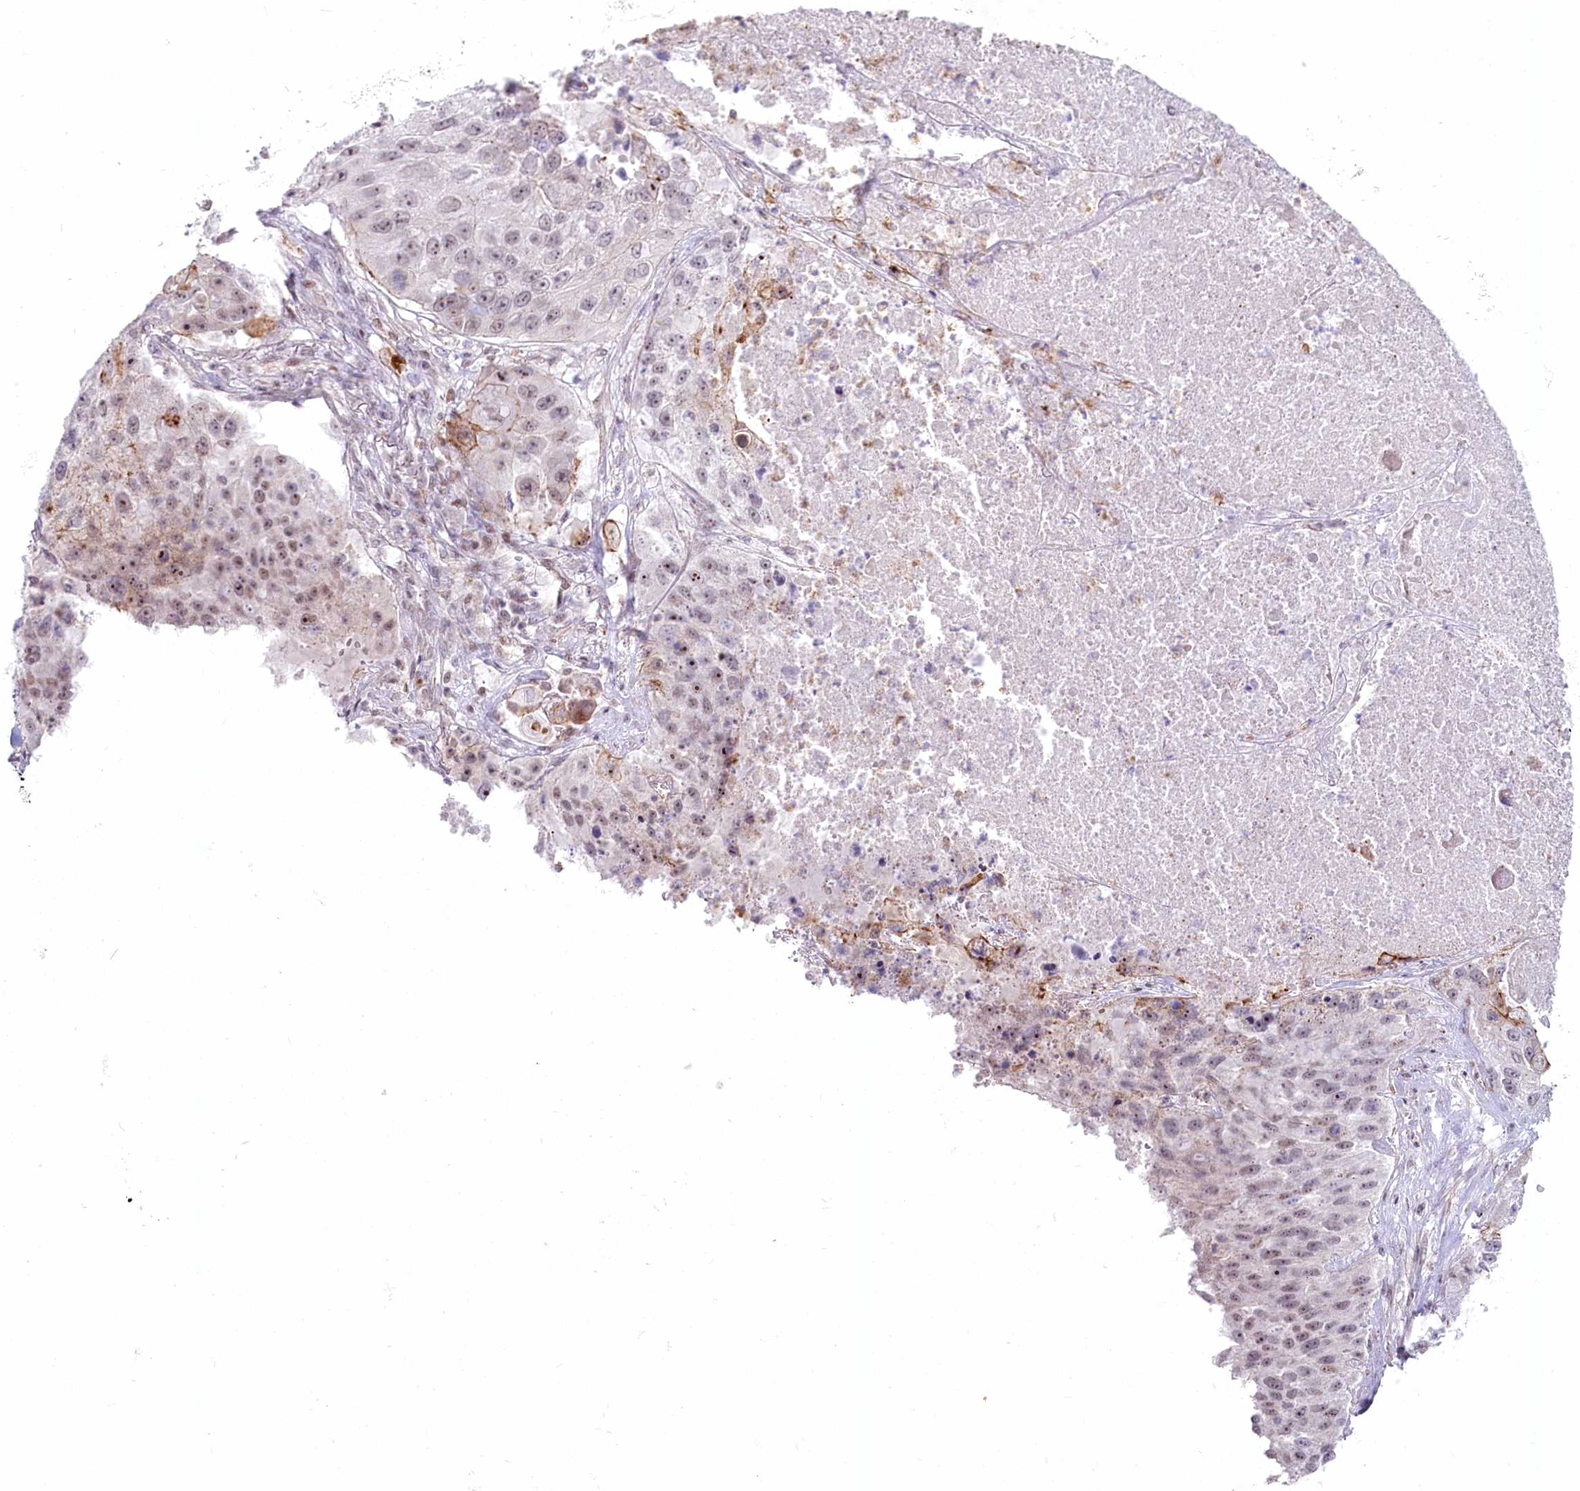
{"staining": {"intensity": "moderate", "quantity": "25%-75%", "location": "nuclear"}, "tissue": "lung cancer", "cell_type": "Tumor cells", "image_type": "cancer", "snomed": [{"axis": "morphology", "description": "Squamous cell carcinoma, NOS"}, {"axis": "topography", "description": "Lung"}], "caption": "Moderate nuclear positivity is present in approximately 25%-75% of tumor cells in lung cancer (squamous cell carcinoma). (Stains: DAB in brown, nuclei in blue, Microscopy: brightfield microscopy at high magnification).", "gene": "ABHD8", "patient": {"sex": "male", "age": 61}}